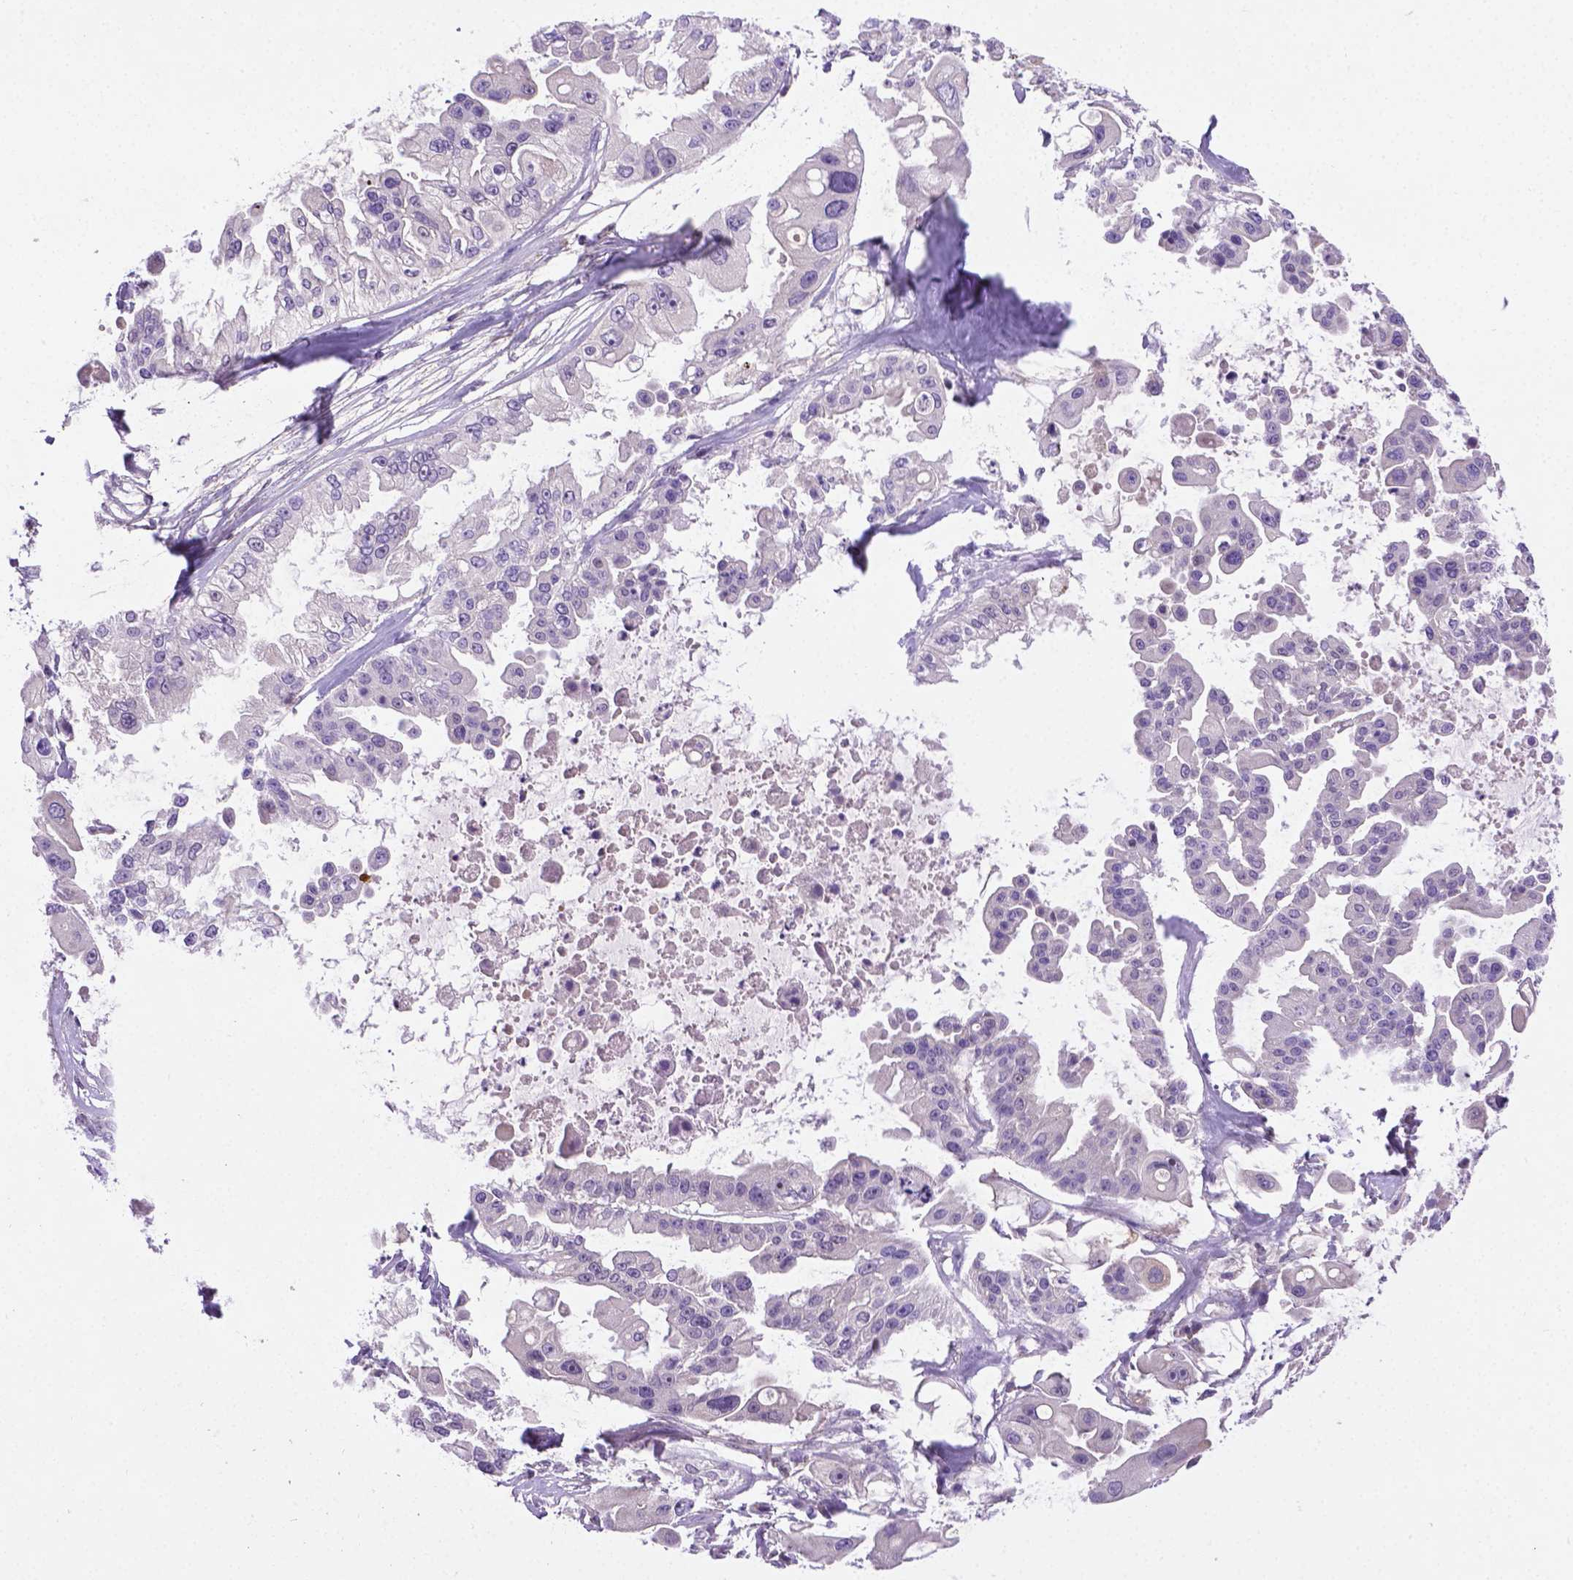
{"staining": {"intensity": "negative", "quantity": "none", "location": "none"}, "tissue": "ovarian cancer", "cell_type": "Tumor cells", "image_type": "cancer", "snomed": [{"axis": "morphology", "description": "Cystadenocarcinoma, serous, NOS"}, {"axis": "topography", "description": "Ovary"}], "caption": "Immunohistochemistry (IHC) photomicrograph of neoplastic tissue: serous cystadenocarcinoma (ovarian) stained with DAB demonstrates no significant protein staining in tumor cells.", "gene": "CCER2", "patient": {"sex": "female", "age": 56}}